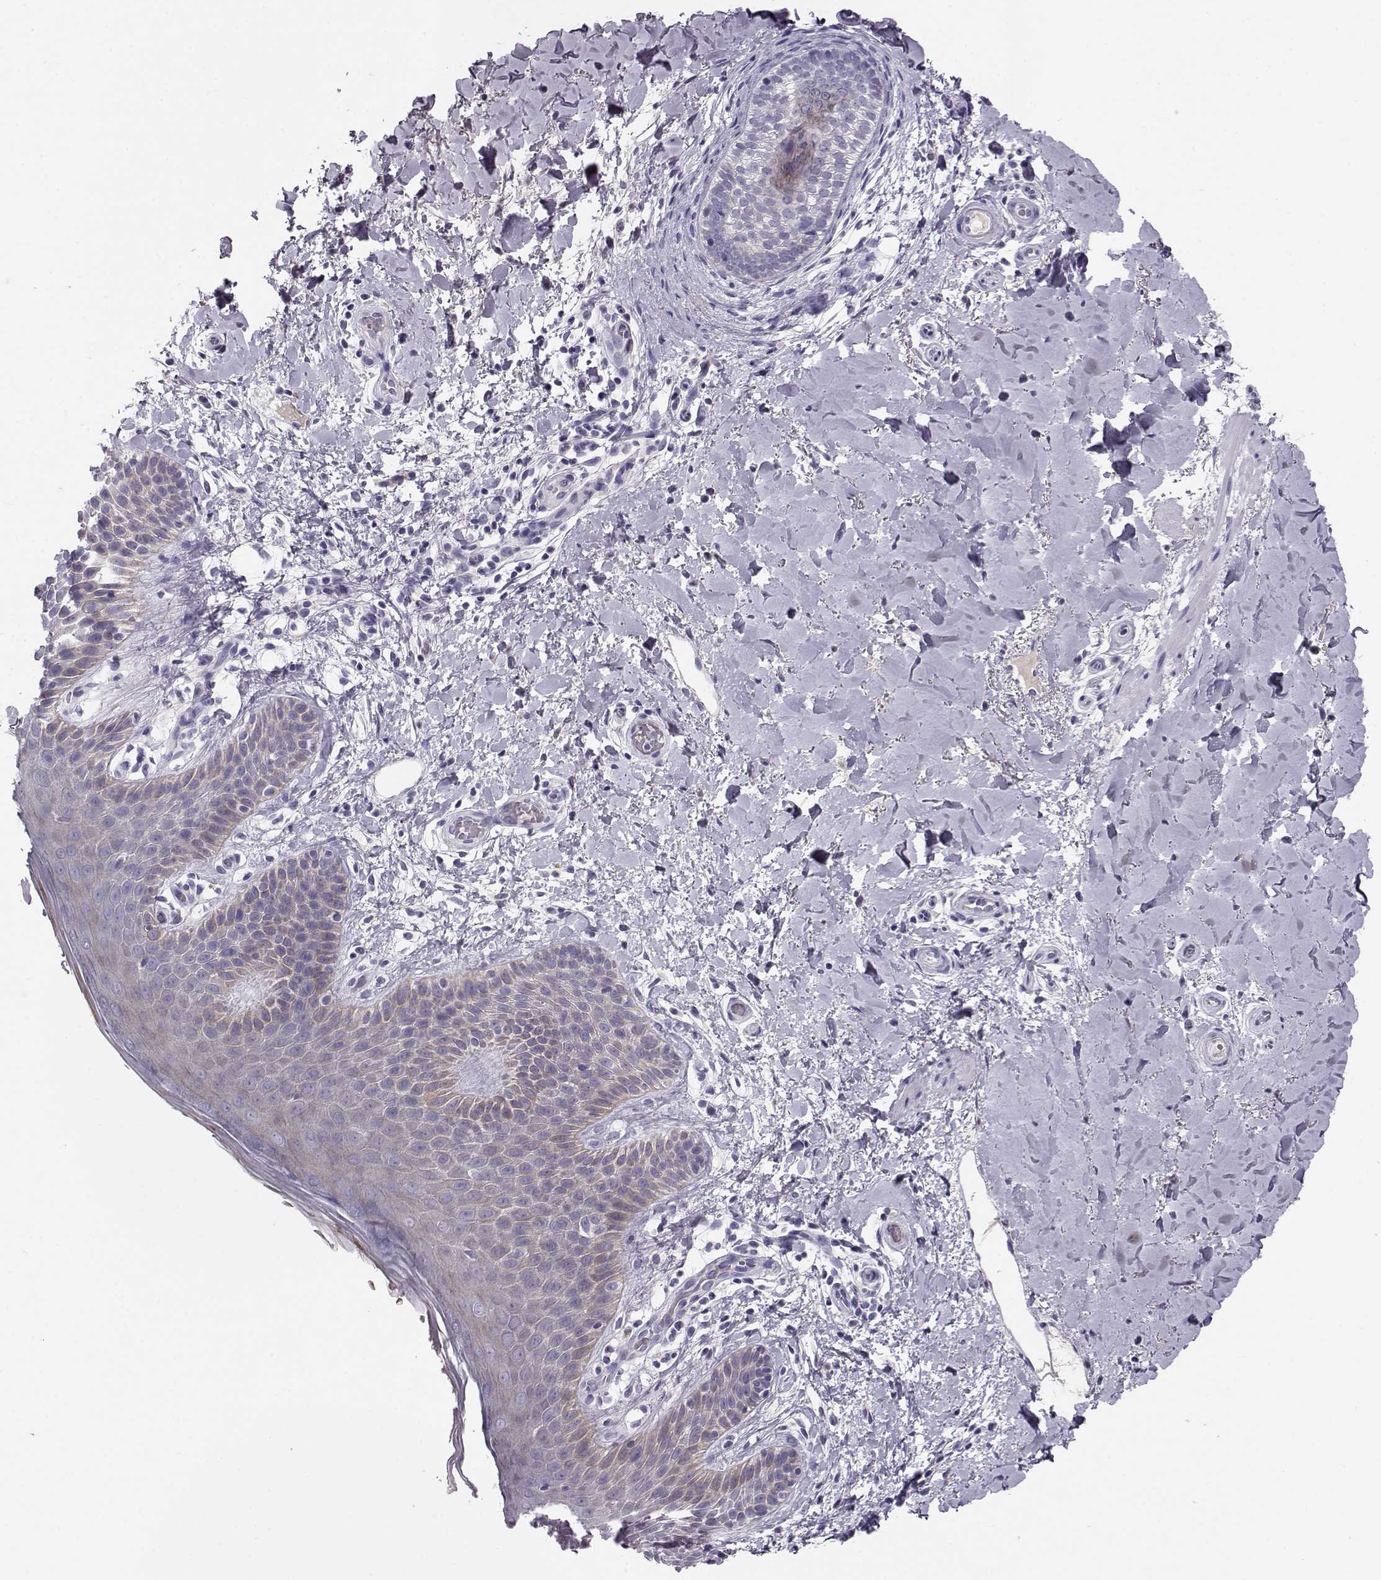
{"staining": {"intensity": "negative", "quantity": "none", "location": "none"}, "tissue": "skin", "cell_type": "Epidermal cells", "image_type": "normal", "snomed": [{"axis": "morphology", "description": "Normal tissue, NOS"}, {"axis": "topography", "description": "Anal"}], "caption": "Immunohistochemistry (IHC) photomicrograph of normal skin: skin stained with DAB shows no significant protein positivity in epidermal cells.", "gene": "GPR26", "patient": {"sex": "male", "age": 36}}